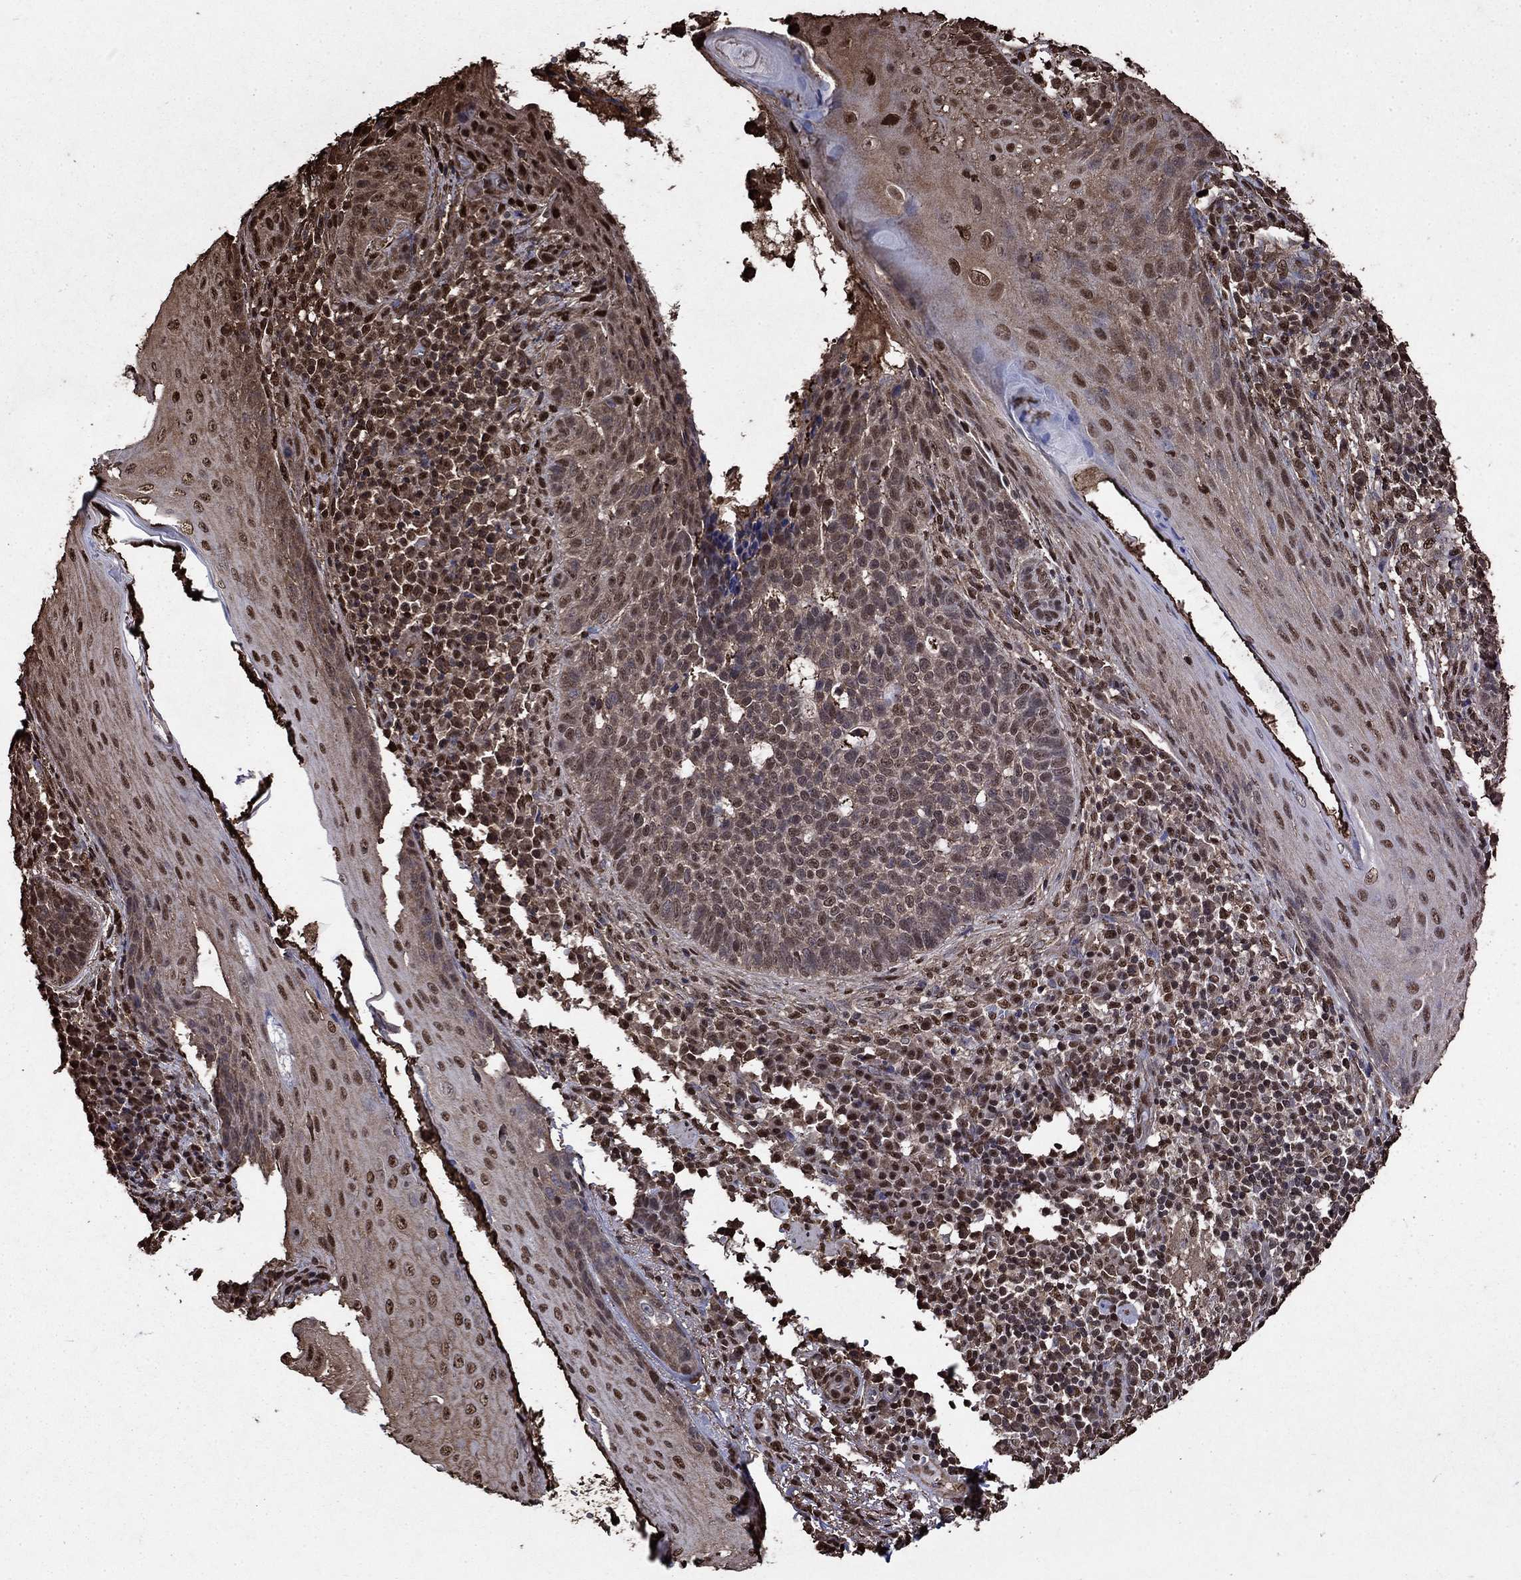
{"staining": {"intensity": "moderate", "quantity": "25%-75%", "location": "cytoplasmic/membranous,nuclear"}, "tissue": "skin cancer", "cell_type": "Tumor cells", "image_type": "cancer", "snomed": [{"axis": "morphology", "description": "Basal cell carcinoma"}, {"axis": "topography", "description": "Skin"}], "caption": "Brown immunohistochemical staining in human basal cell carcinoma (skin) shows moderate cytoplasmic/membranous and nuclear staining in about 25%-75% of tumor cells.", "gene": "GAPDH", "patient": {"sex": "female", "age": 69}}